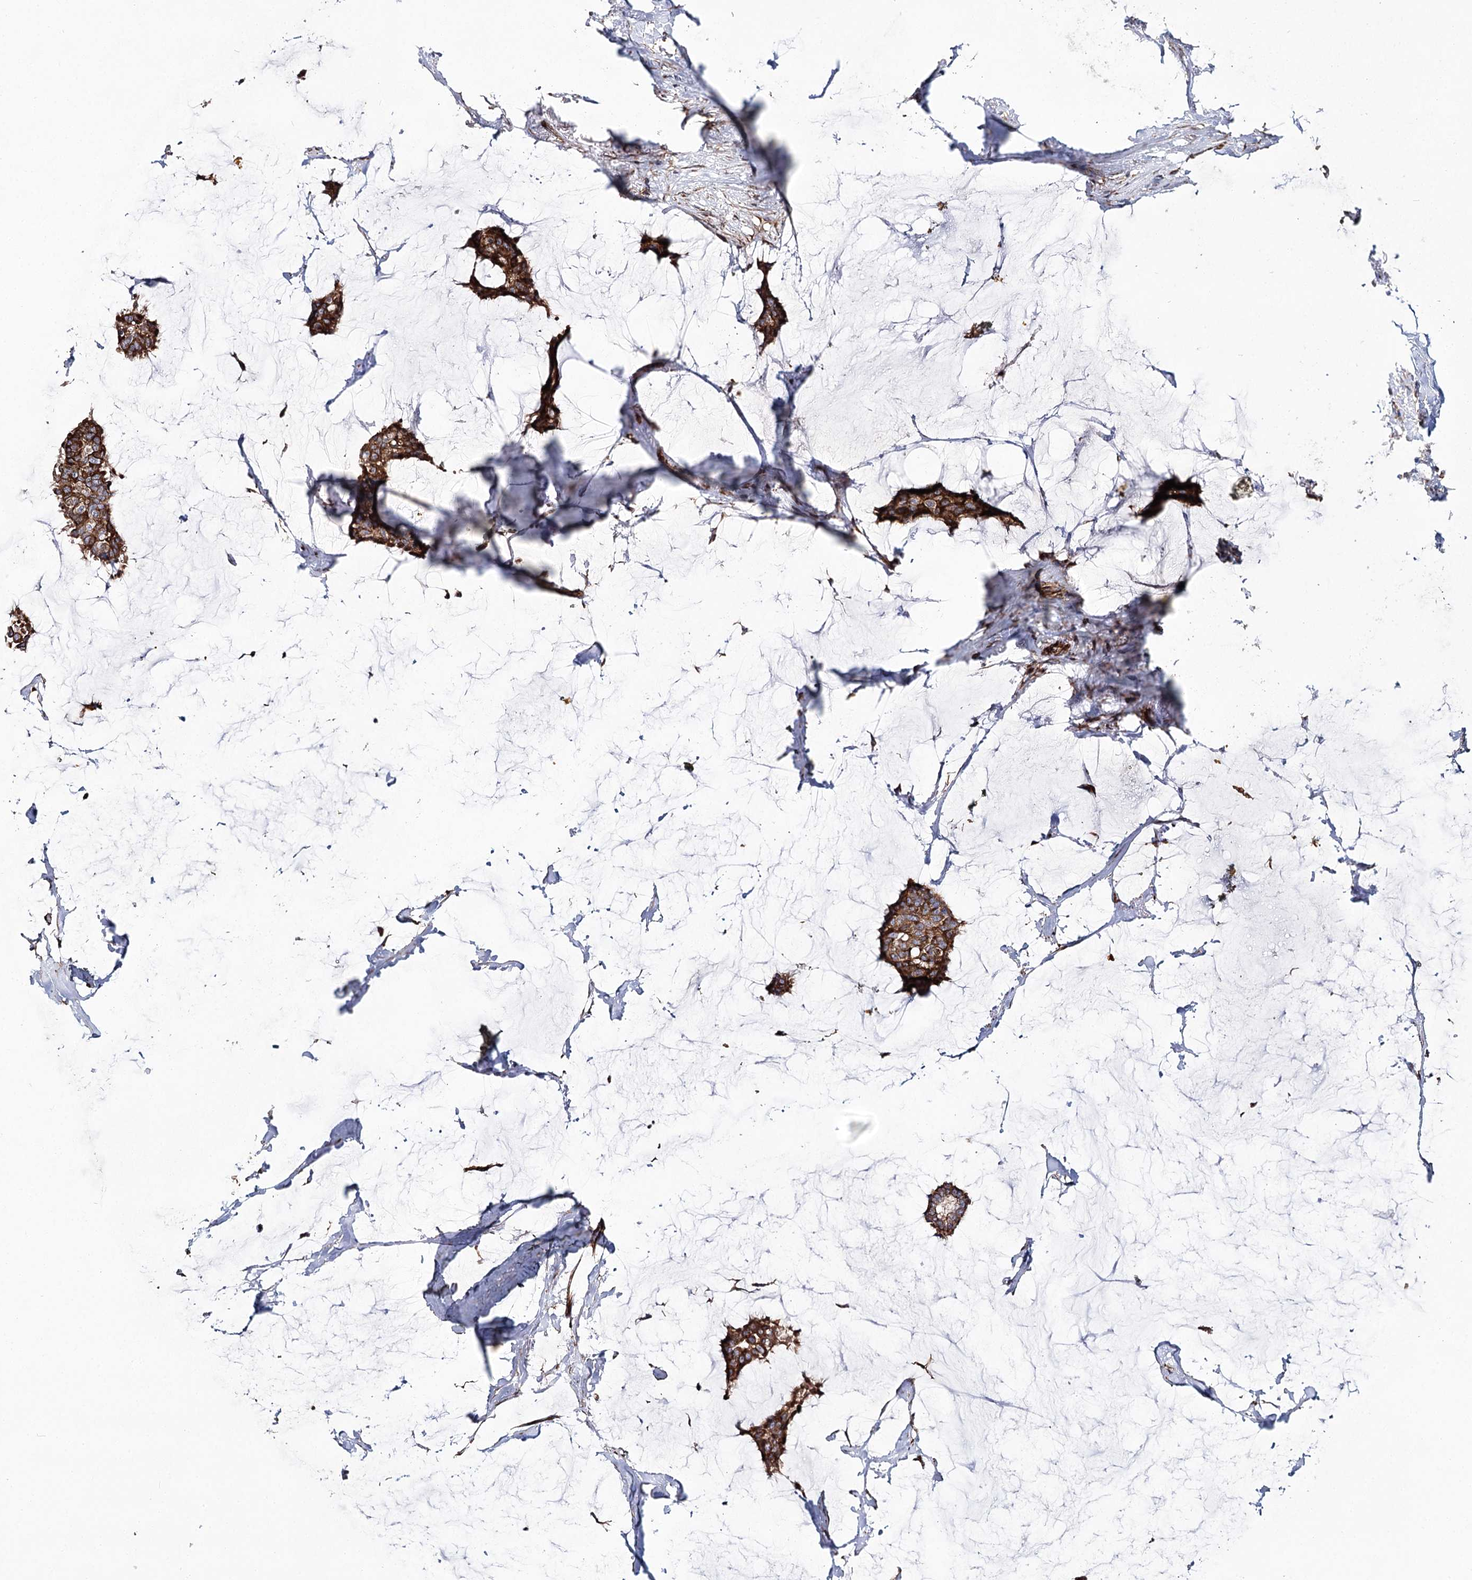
{"staining": {"intensity": "strong", "quantity": ">75%", "location": "cytoplasmic/membranous"}, "tissue": "breast cancer", "cell_type": "Tumor cells", "image_type": "cancer", "snomed": [{"axis": "morphology", "description": "Duct carcinoma"}, {"axis": "topography", "description": "Breast"}], "caption": "Immunohistochemistry (IHC) of breast cancer reveals high levels of strong cytoplasmic/membranous expression in about >75% of tumor cells. (brown staining indicates protein expression, while blue staining denotes nuclei).", "gene": "THUMPD3", "patient": {"sex": "female", "age": 93}}